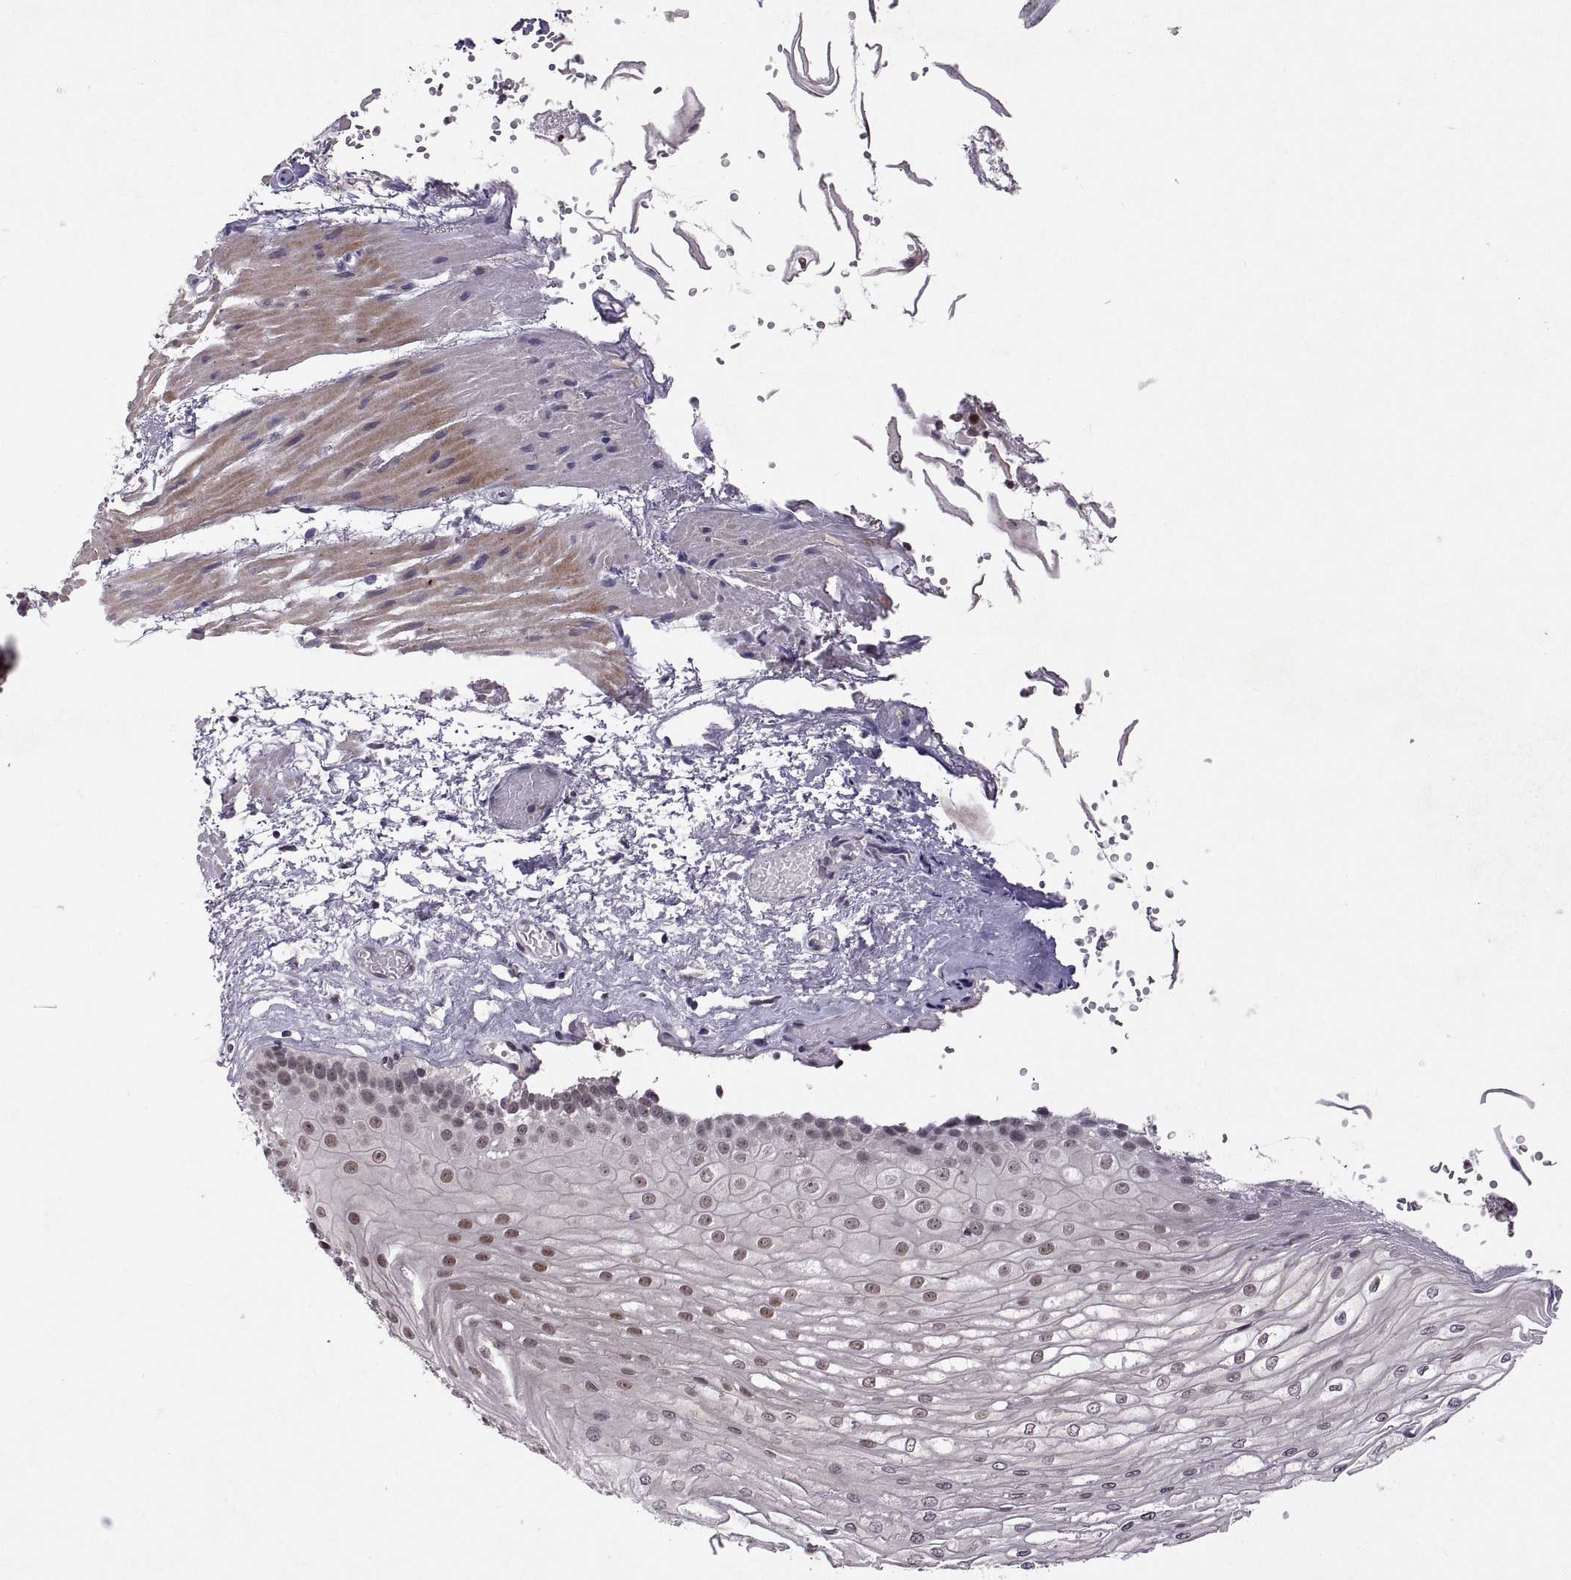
{"staining": {"intensity": "strong", "quantity": ">75%", "location": "nuclear"}, "tissue": "esophagus", "cell_type": "Squamous epithelial cells", "image_type": "normal", "snomed": [{"axis": "morphology", "description": "Normal tissue, NOS"}, {"axis": "topography", "description": "Esophagus"}], "caption": "An IHC histopathology image of unremarkable tissue is shown. Protein staining in brown labels strong nuclear positivity in esophagus within squamous epithelial cells.", "gene": "MT1E", "patient": {"sex": "female", "age": 62}}